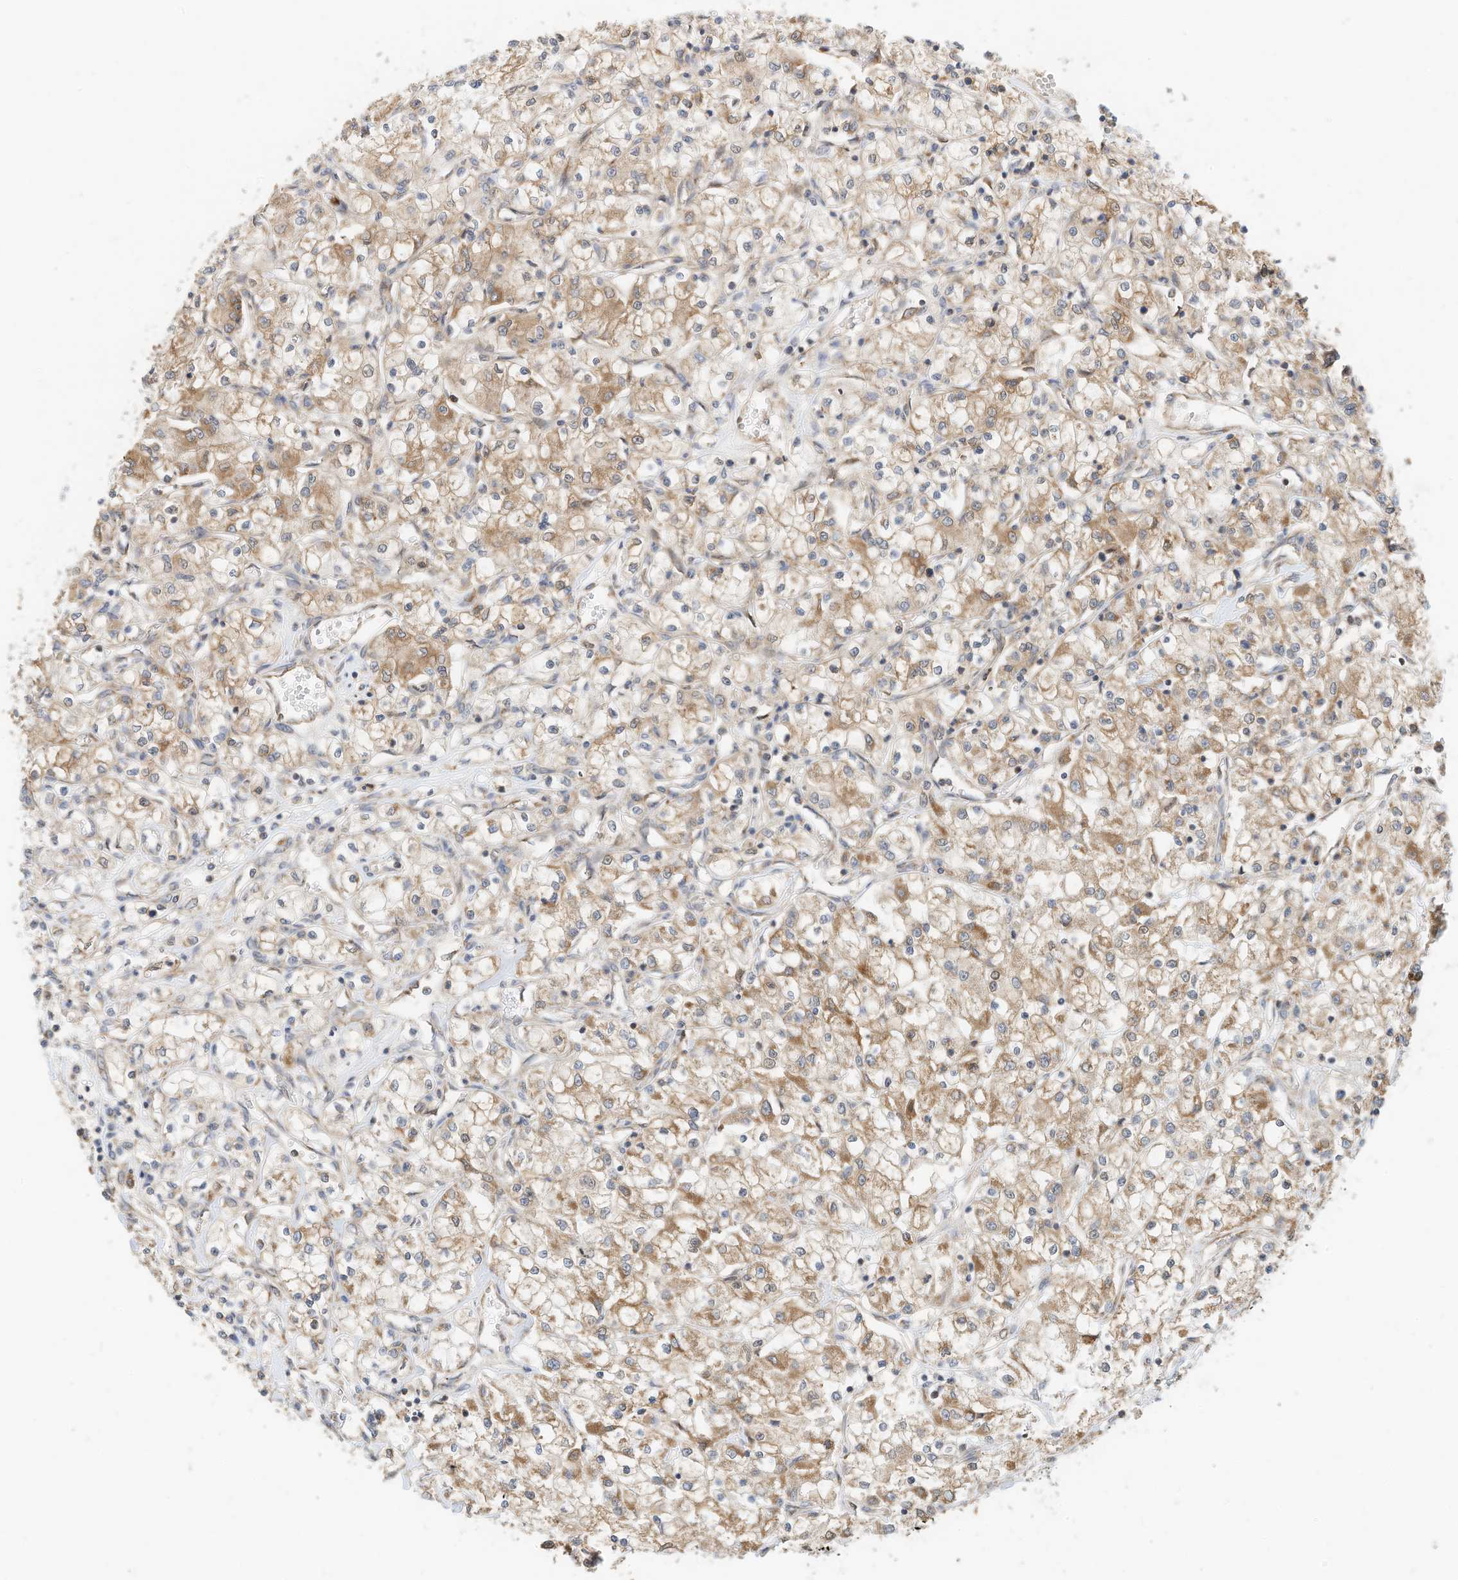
{"staining": {"intensity": "moderate", "quantity": "25%-75%", "location": "cytoplasmic/membranous"}, "tissue": "renal cancer", "cell_type": "Tumor cells", "image_type": "cancer", "snomed": [{"axis": "morphology", "description": "Adenocarcinoma, NOS"}, {"axis": "topography", "description": "Kidney"}], "caption": "Immunohistochemistry micrograph of neoplastic tissue: adenocarcinoma (renal) stained using immunohistochemistry (IHC) displays medium levels of moderate protein expression localized specifically in the cytoplasmic/membranous of tumor cells, appearing as a cytoplasmic/membranous brown color.", "gene": "METTL6", "patient": {"sex": "female", "age": 59}}